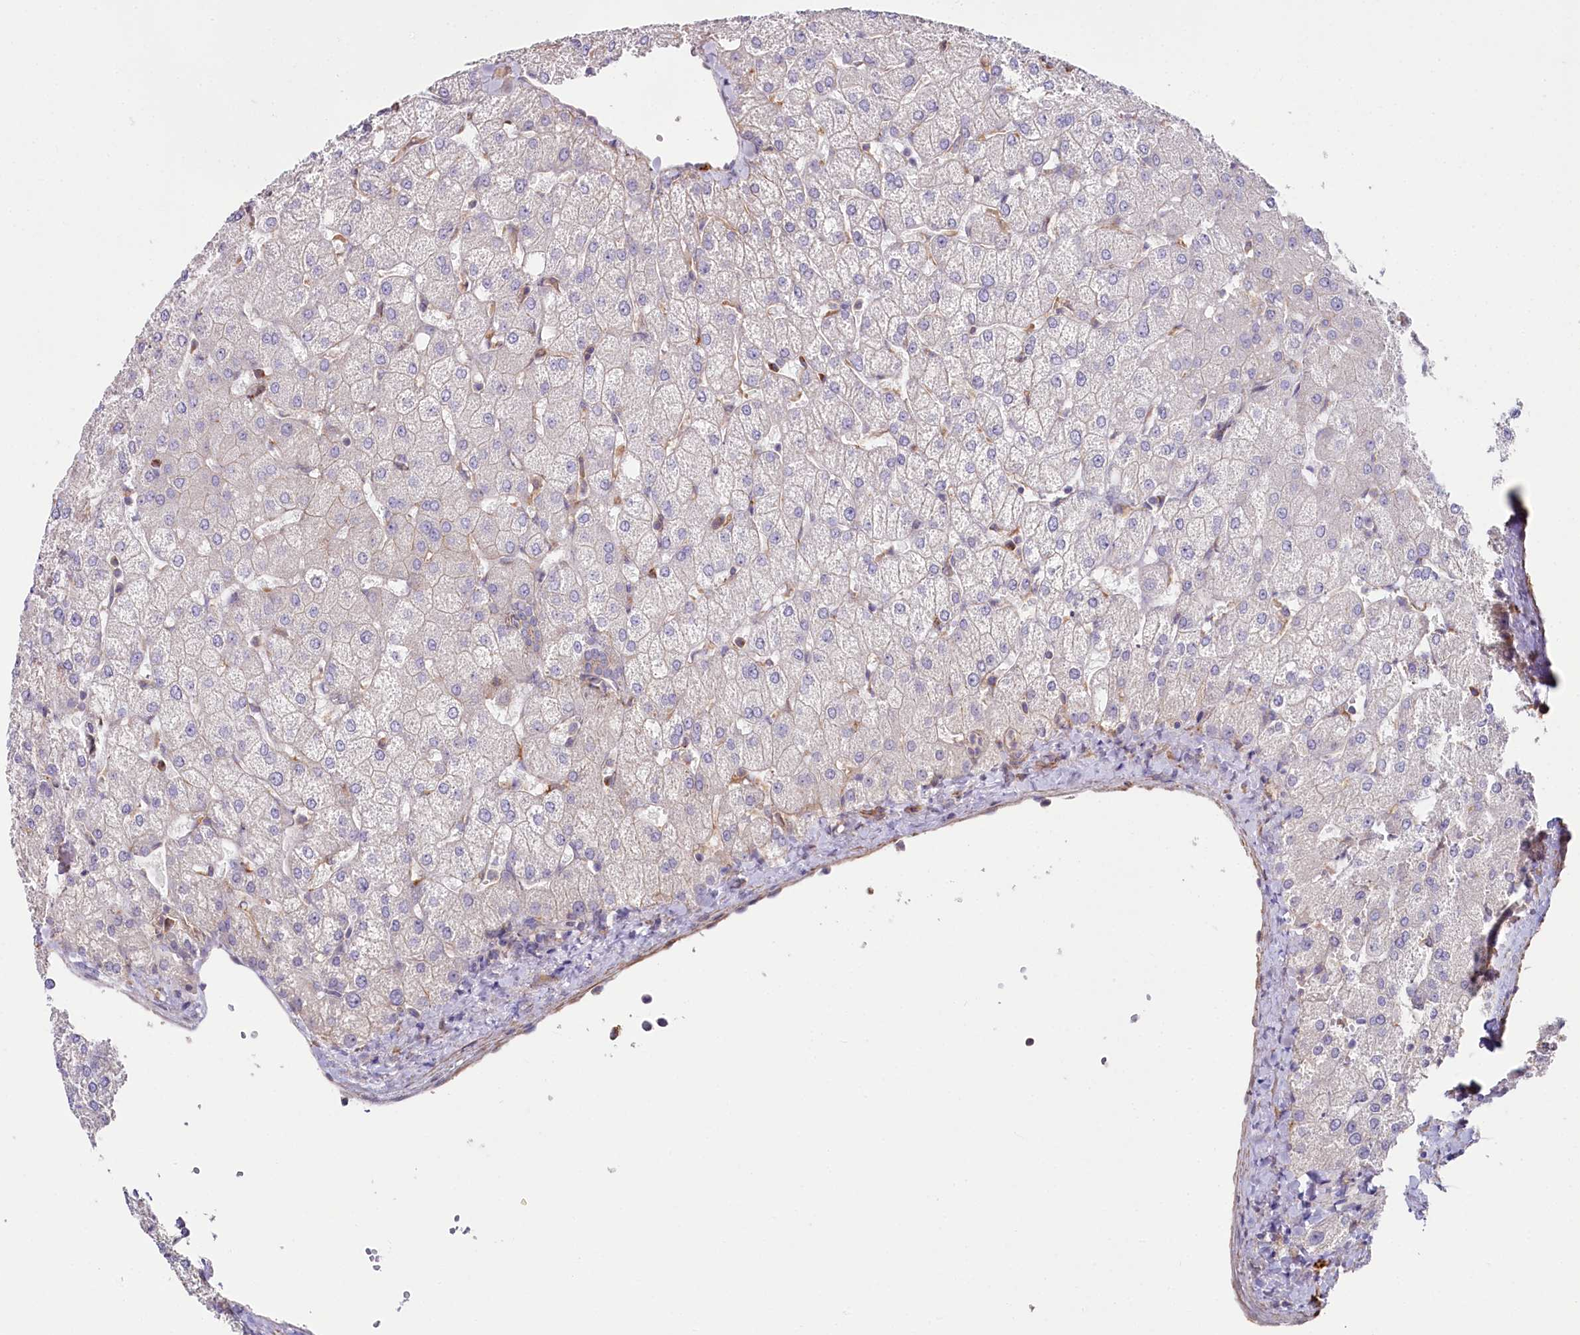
{"staining": {"intensity": "negative", "quantity": "none", "location": "none"}, "tissue": "liver", "cell_type": "Cholangiocytes", "image_type": "normal", "snomed": [{"axis": "morphology", "description": "Normal tissue, NOS"}, {"axis": "topography", "description": "Liver"}], "caption": "Immunohistochemistry (IHC) photomicrograph of unremarkable human liver stained for a protein (brown), which exhibits no expression in cholangiocytes.", "gene": "STX6", "patient": {"sex": "female", "age": 54}}